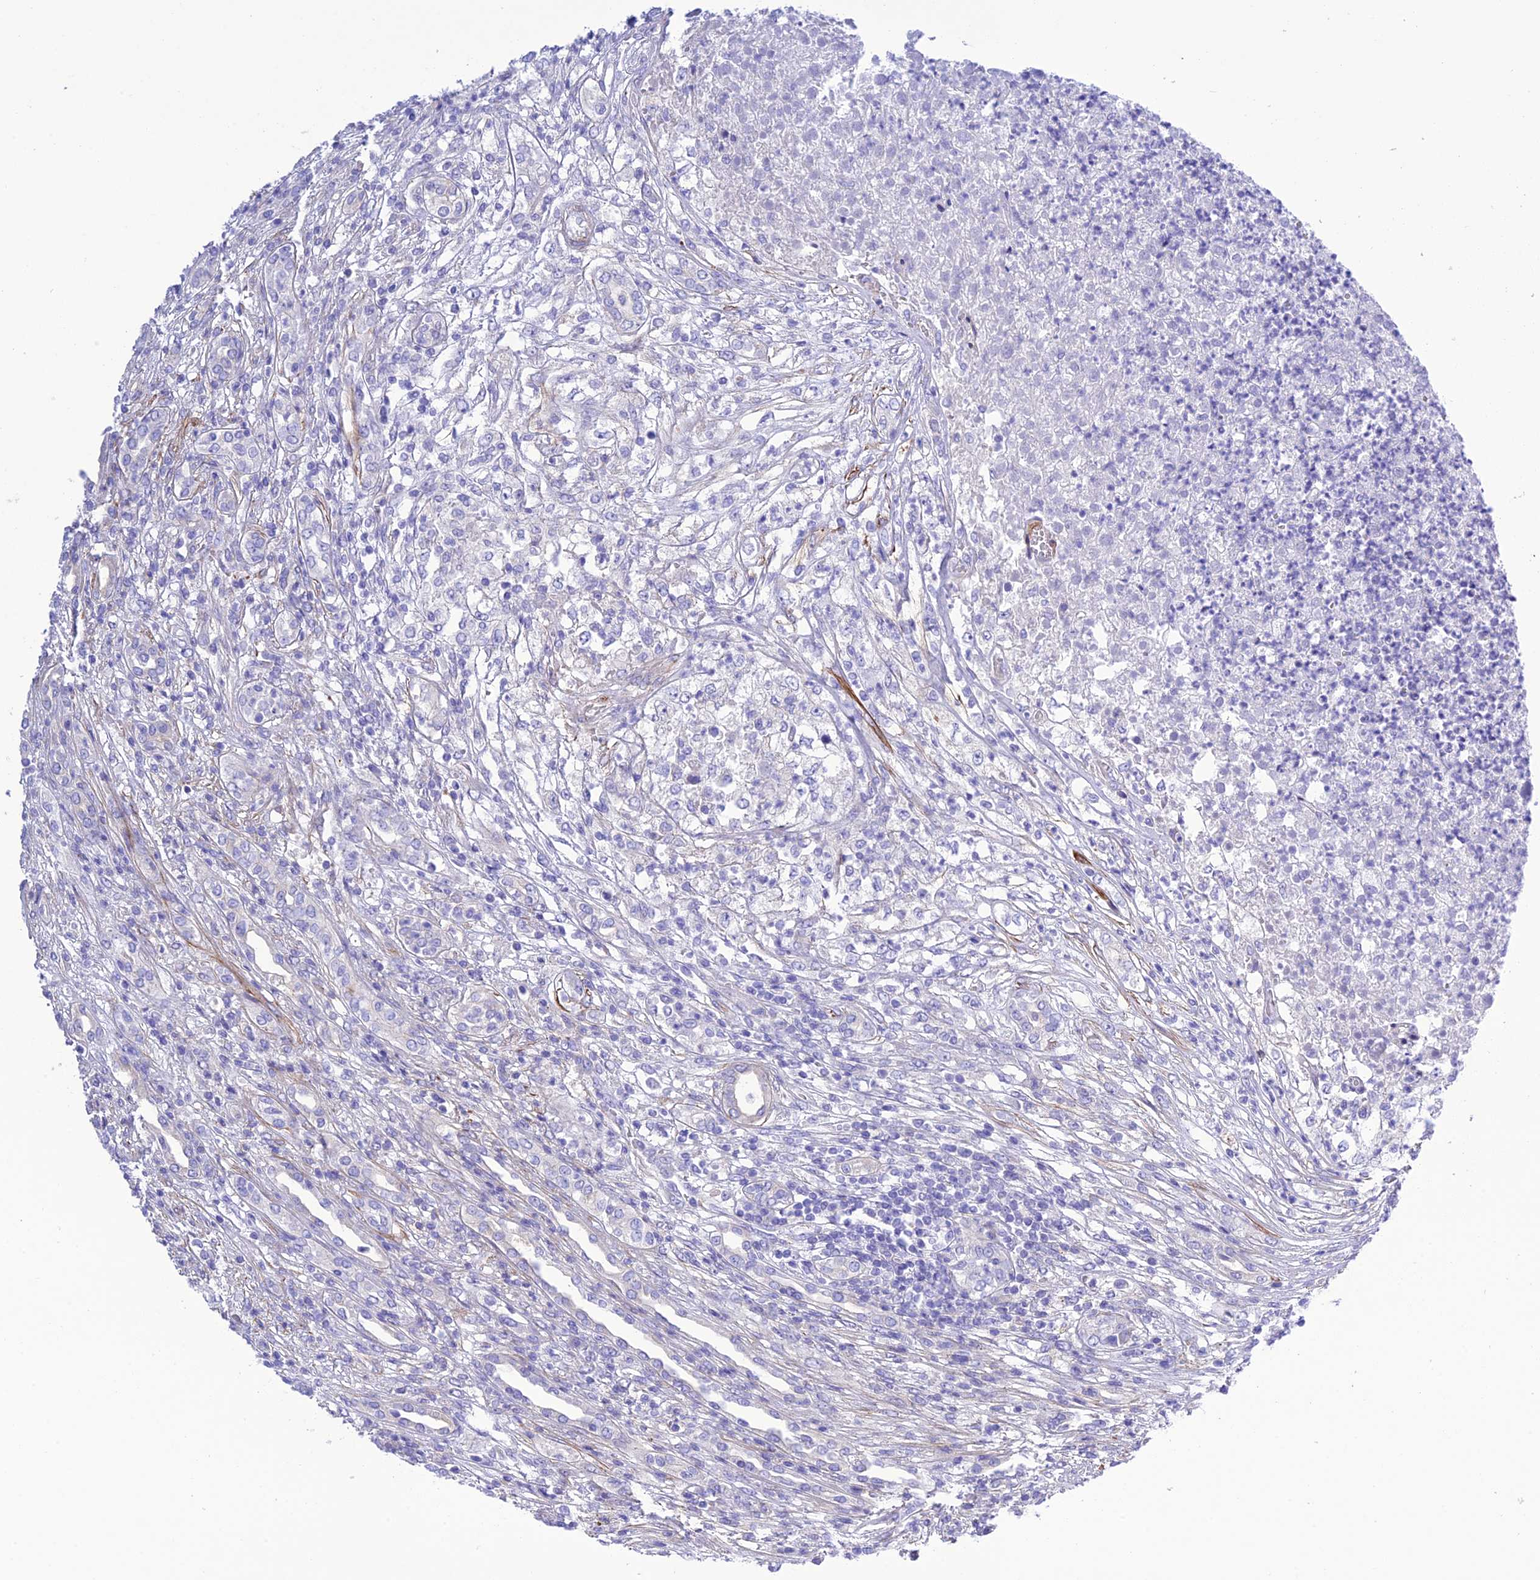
{"staining": {"intensity": "negative", "quantity": "none", "location": "none"}, "tissue": "renal cancer", "cell_type": "Tumor cells", "image_type": "cancer", "snomed": [{"axis": "morphology", "description": "Adenocarcinoma, NOS"}, {"axis": "topography", "description": "Kidney"}], "caption": "Photomicrograph shows no significant protein expression in tumor cells of renal adenocarcinoma.", "gene": "FRA10AC1", "patient": {"sex": "female", "age": 54}}